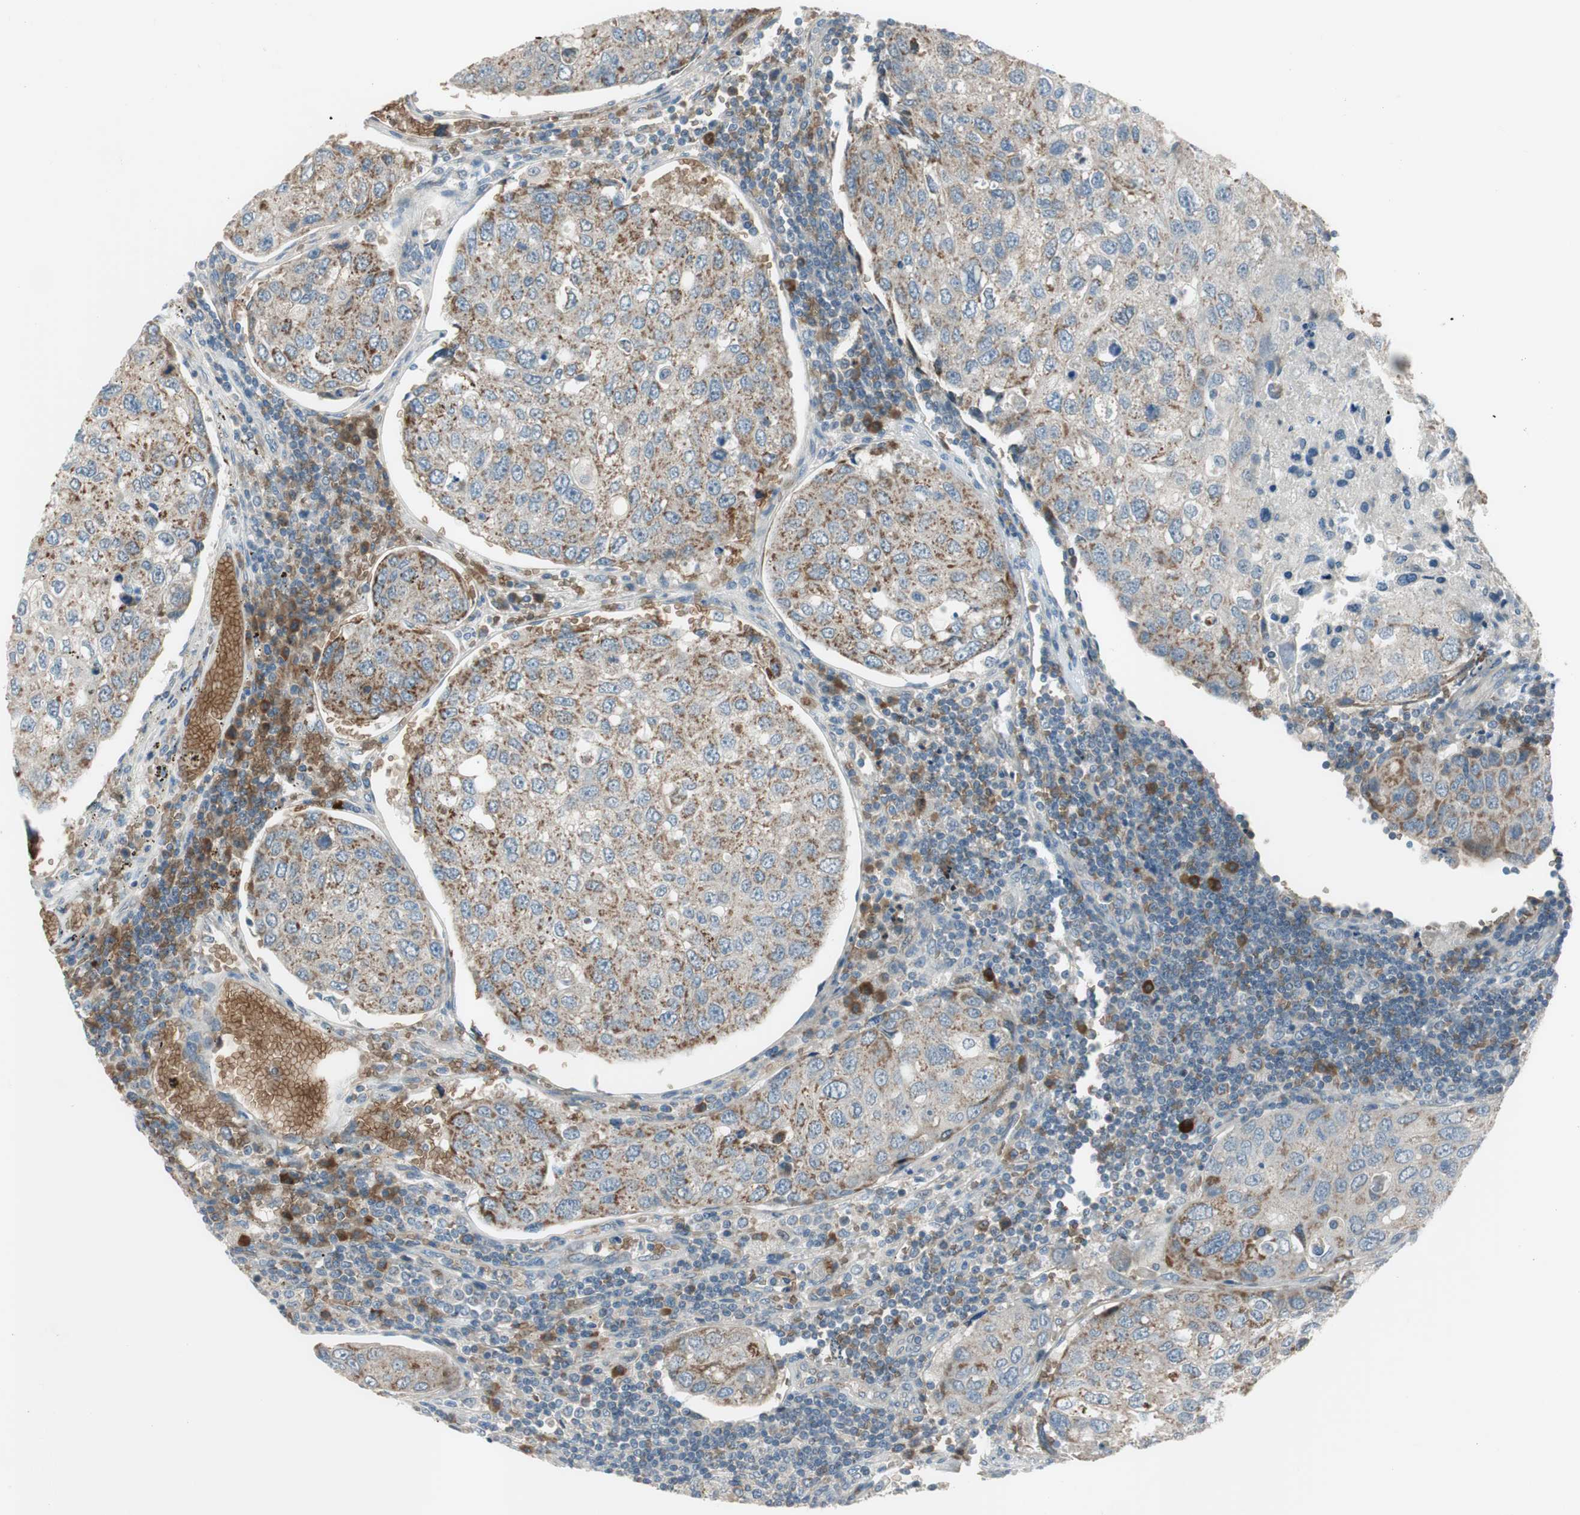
{"staining": {"intensity": "moderate", "quantity": "25%-75%", "location": "cytoplasmic/membranous"}, "tissue": "urothelial cancer", "cell_type": "Tumor cells", "image_type": "cancer", "snomed": [{"axis": "morphology", "description": "Urothelial carcinoma, High grade"}, {"axis": "topography", "description": "Lymph node"}, {"axis": "topography", "description": "Urinary bladder"}], "caption": "Immunohistochemistry (IHC) photomicrograph of human urothelial cancer stained for a protein (brown), which exhibits medium levels of moderate cytoplasmic/membranous positivity in about 25%-75% of tumor cells.", "gene": "GYPC", "patient": {"sex": "male", "age": 51}}